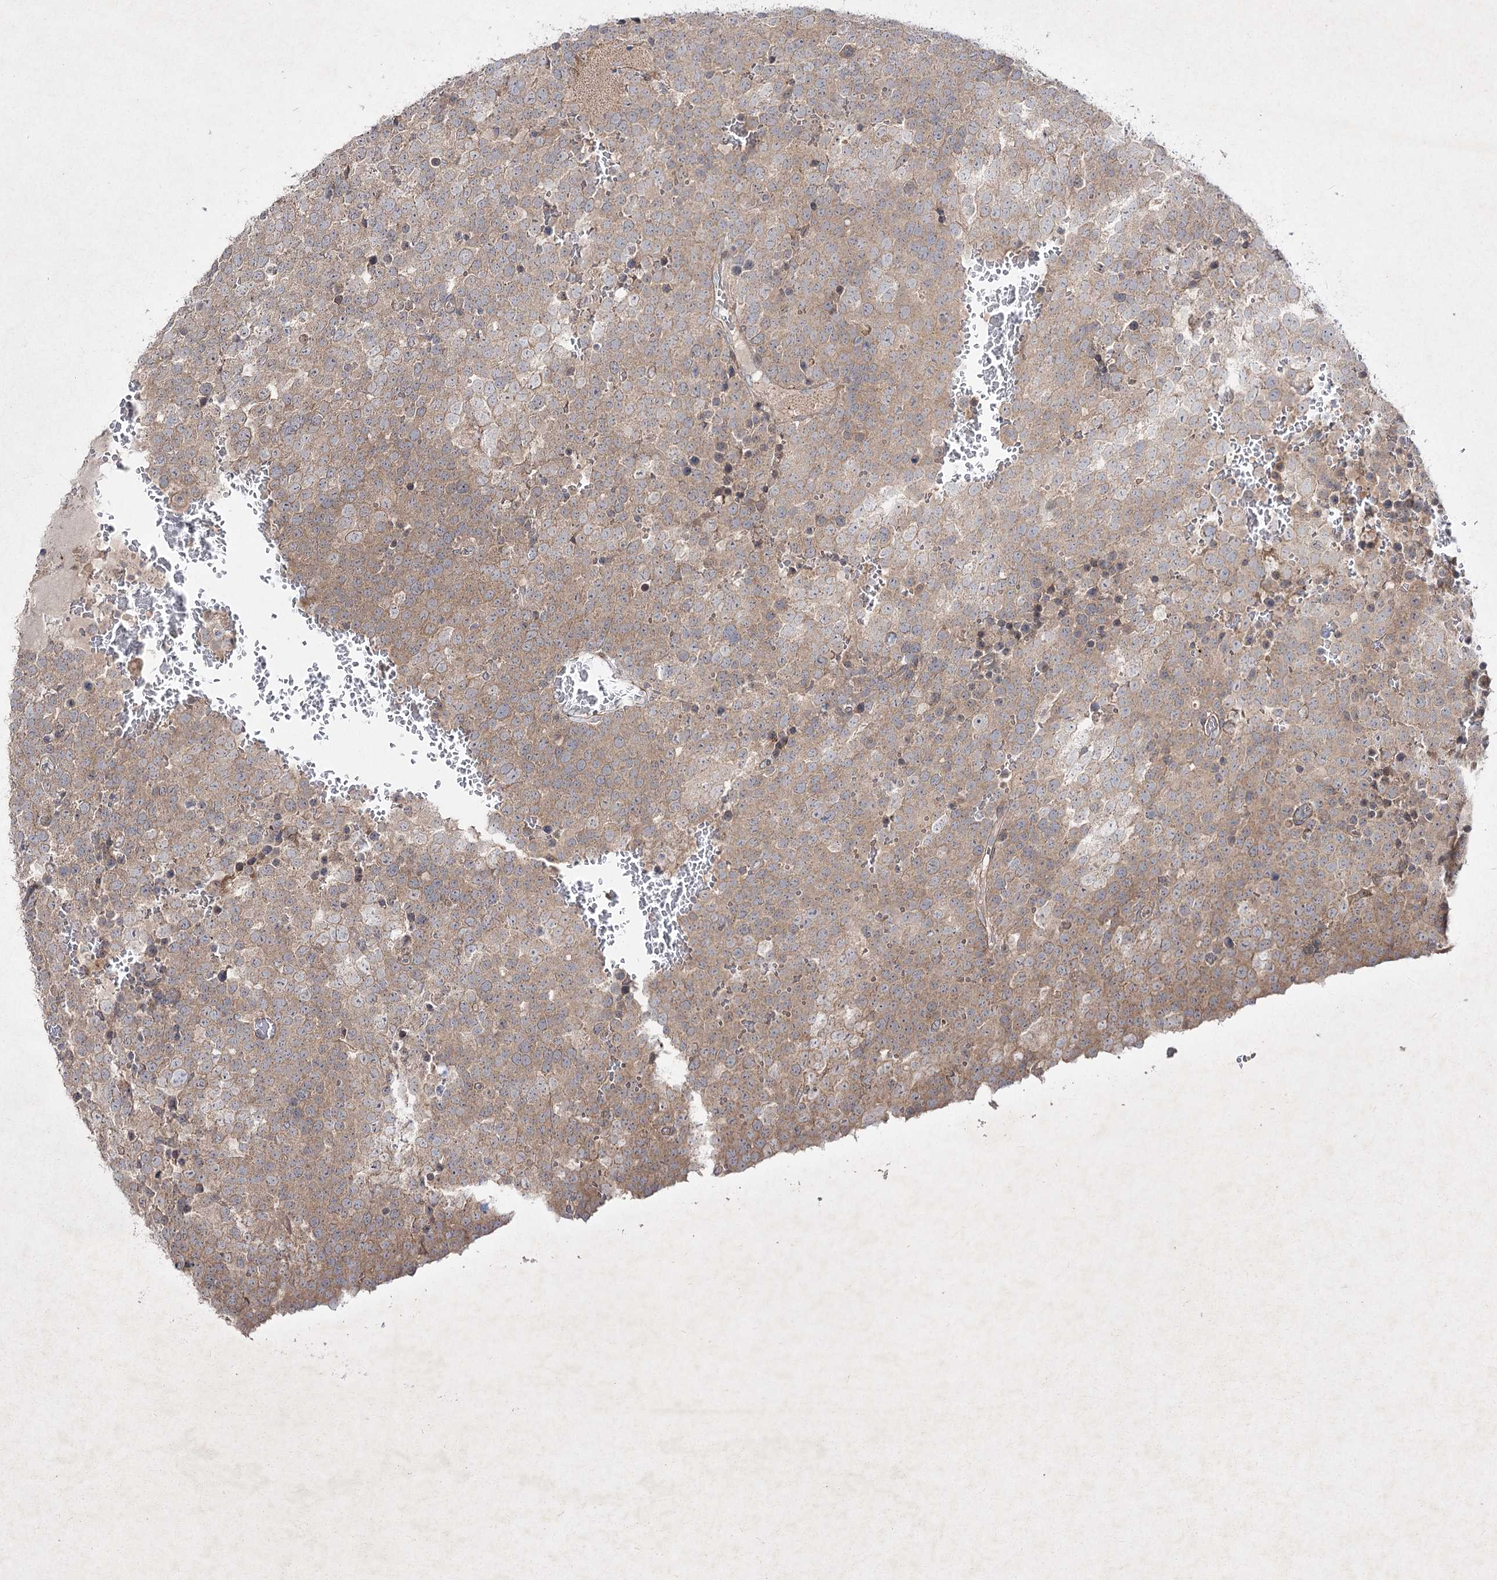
{"staining": {"intensity": "moderate", "quantity": ">75%", "location": "cytoplasmic/membranous"}, "tissue": "testis cancer", "cell_type": "Tumor cells", "image_type": "cancer", "snomed": [{"axis": "morphology", "description": "Seminoma, NOS"}, {"axis": "topography", "description": "Testis"}], "caption": "Seminoma (testis) tissue exhibits moderate cytoplasmic/membranous expression in about >75% of tumor cells", "gene": "CIB2", "patient": {"sex": "male", "age": 71}}